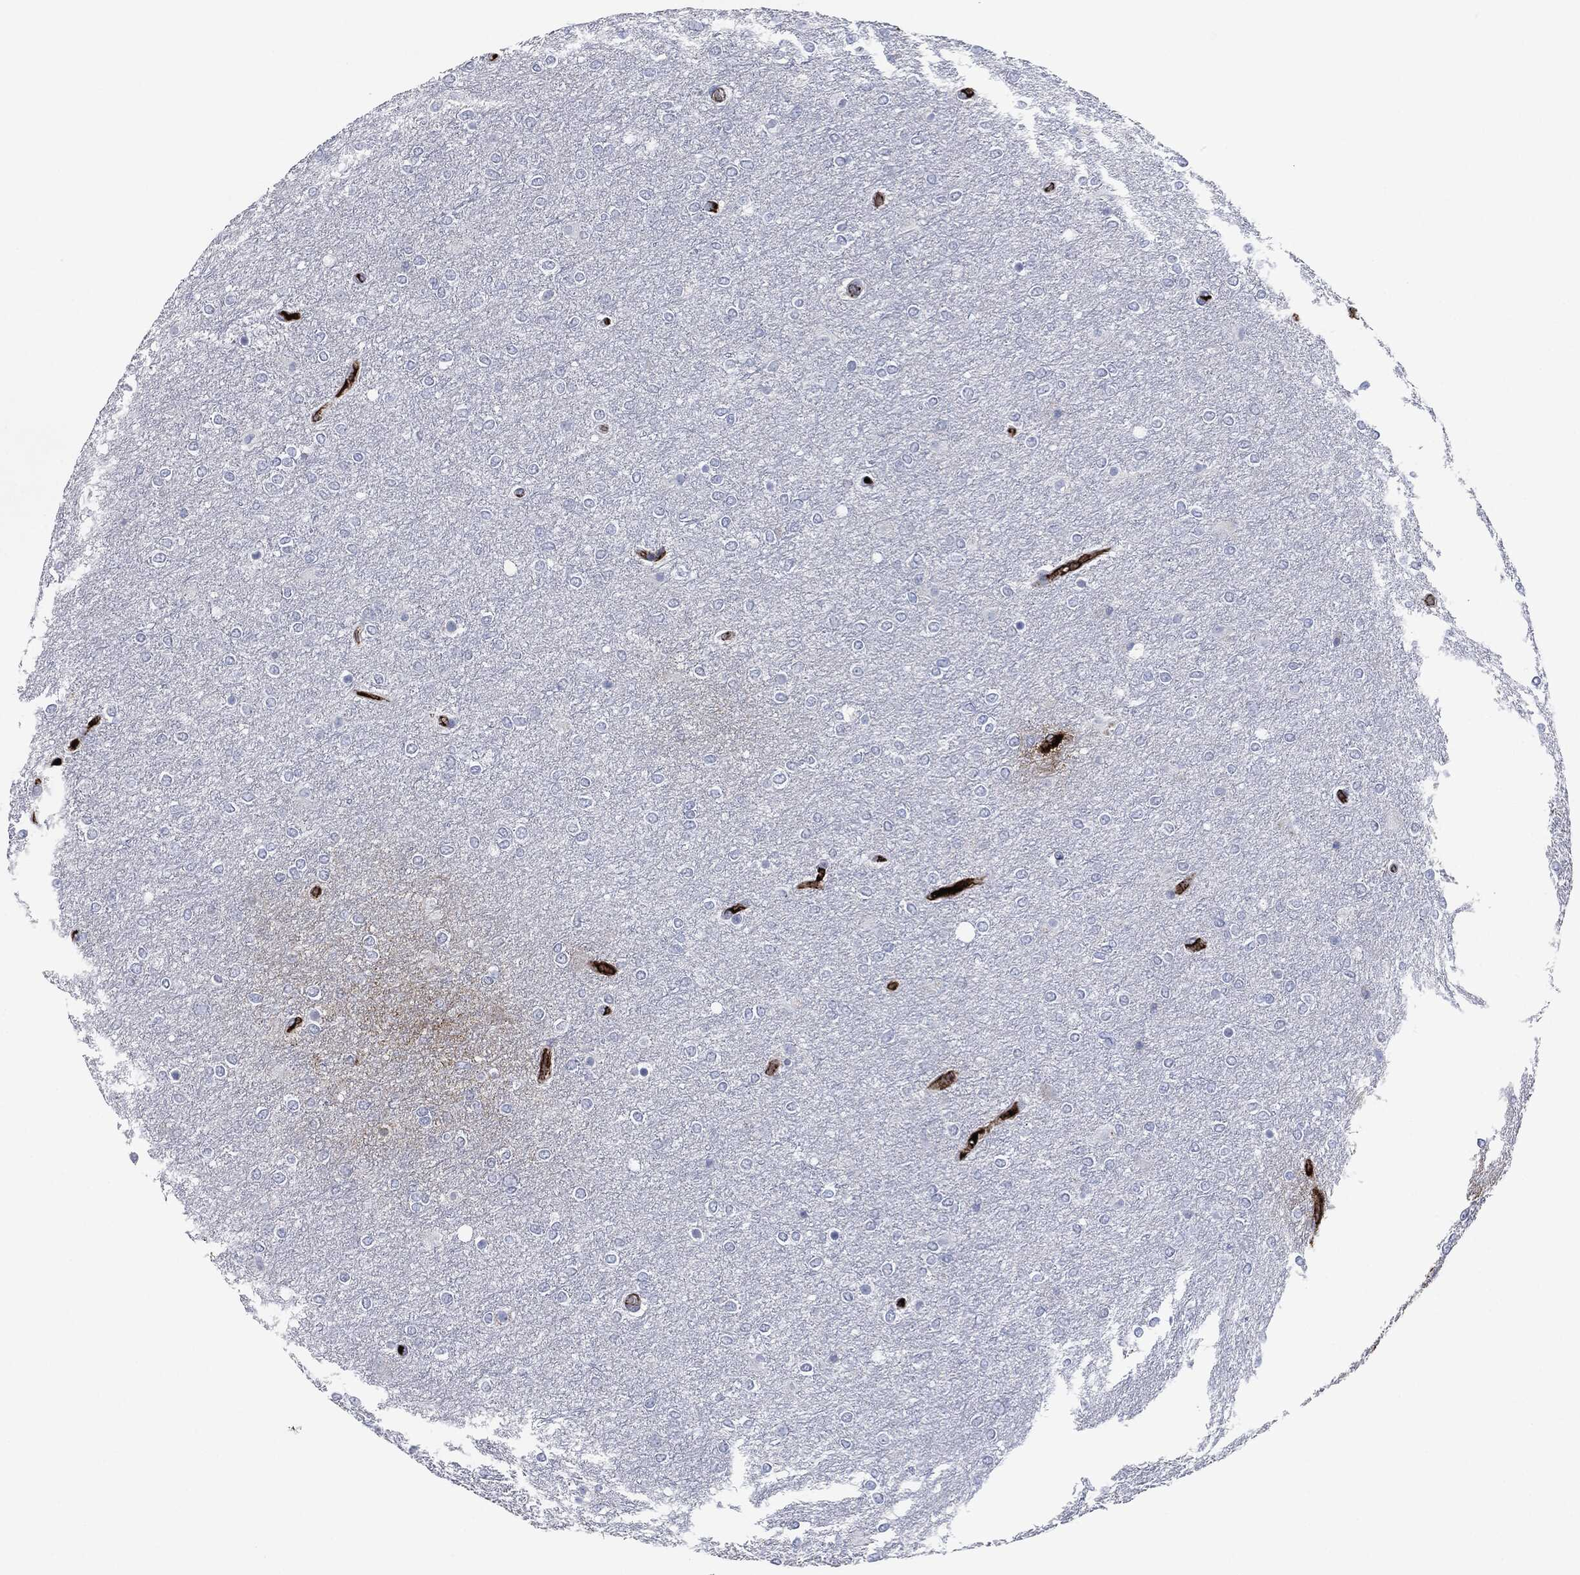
{"staining": {"intensity": "negative", "quantity": "none", "location": "none"}, "tissue": "glioma", "cell_type": "Tumor cells", "image_type": "cancer", "snomed": [{"axis": "morphology", "description": "Glioma, malignant, High grade"}, {"axis": "topography", "description": "Brain"}], "caption": "High magnification brightfield microscopy of glioma stained with DAB (3,3'-diaminobenzidine) (brown) and counterstained with hematoxylin (blue): tumor cells show no significant expression.", "gene": "APOB", "patient": {"sex": "female", "age": 61}}